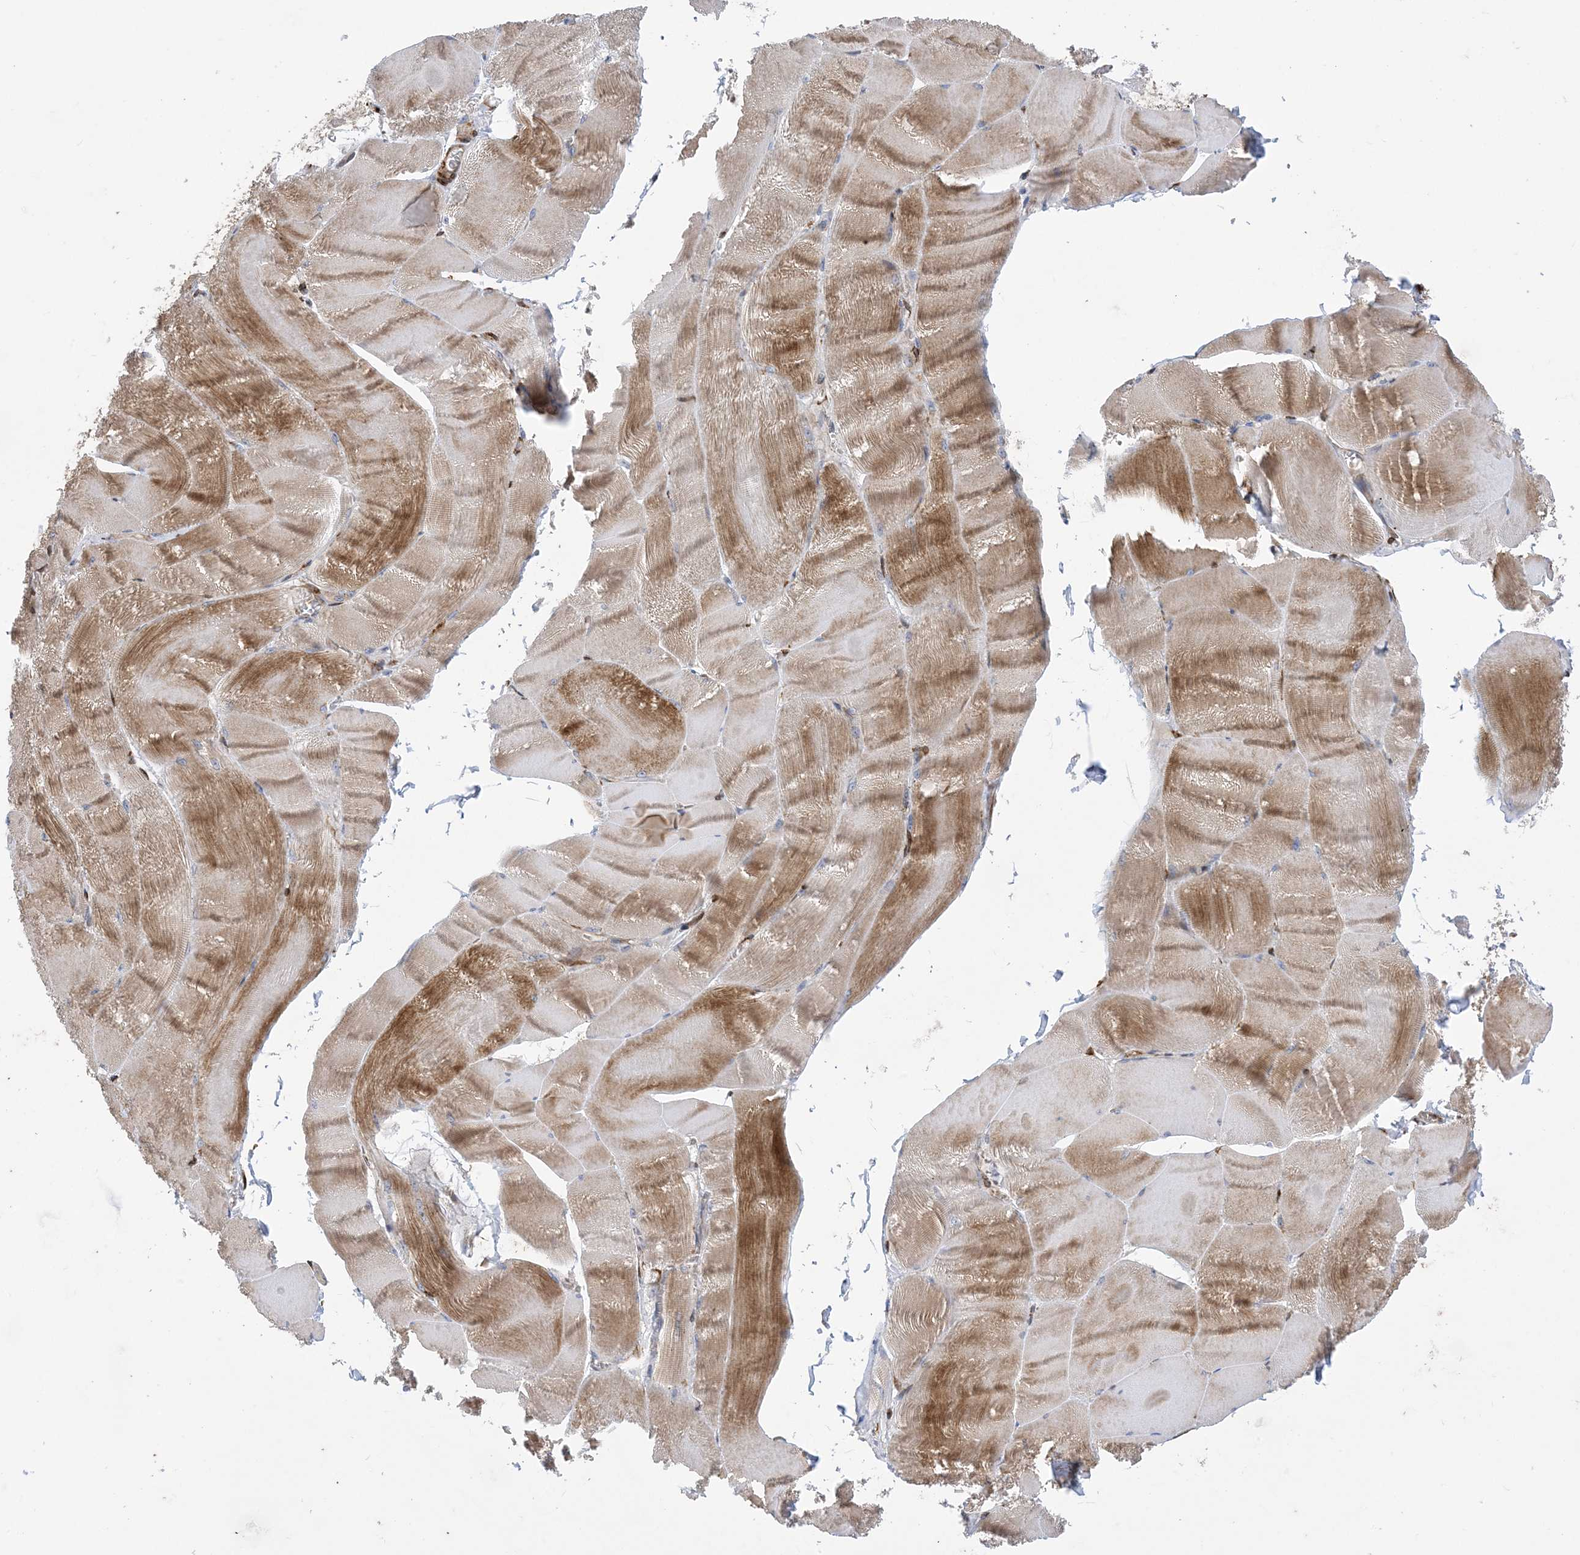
{"staining": {"intensity": "strong", "quantity": "25%-75%", "location": "cytoplasmic/membranous"}, "tissue": "skeletal muscle", "cell_type": "Myocytes", "image_type": "normal", "snomed": [{"axis": "morphology", "description": "Normal tissue, NOS"}, {"axis": "morphology", "description": "Basal cell carcinoma"}, {"axis": "topography", "description": "Skeletal muscle"}], "caption": "Strong cytoplasmic/membranous staining for a protein is appreciated in about 25%-75% of myocytes of unremarkable skeletal muscle using IHC.", "gene": "RBMS3", "patient": {"sex": "female", "age": 64}}